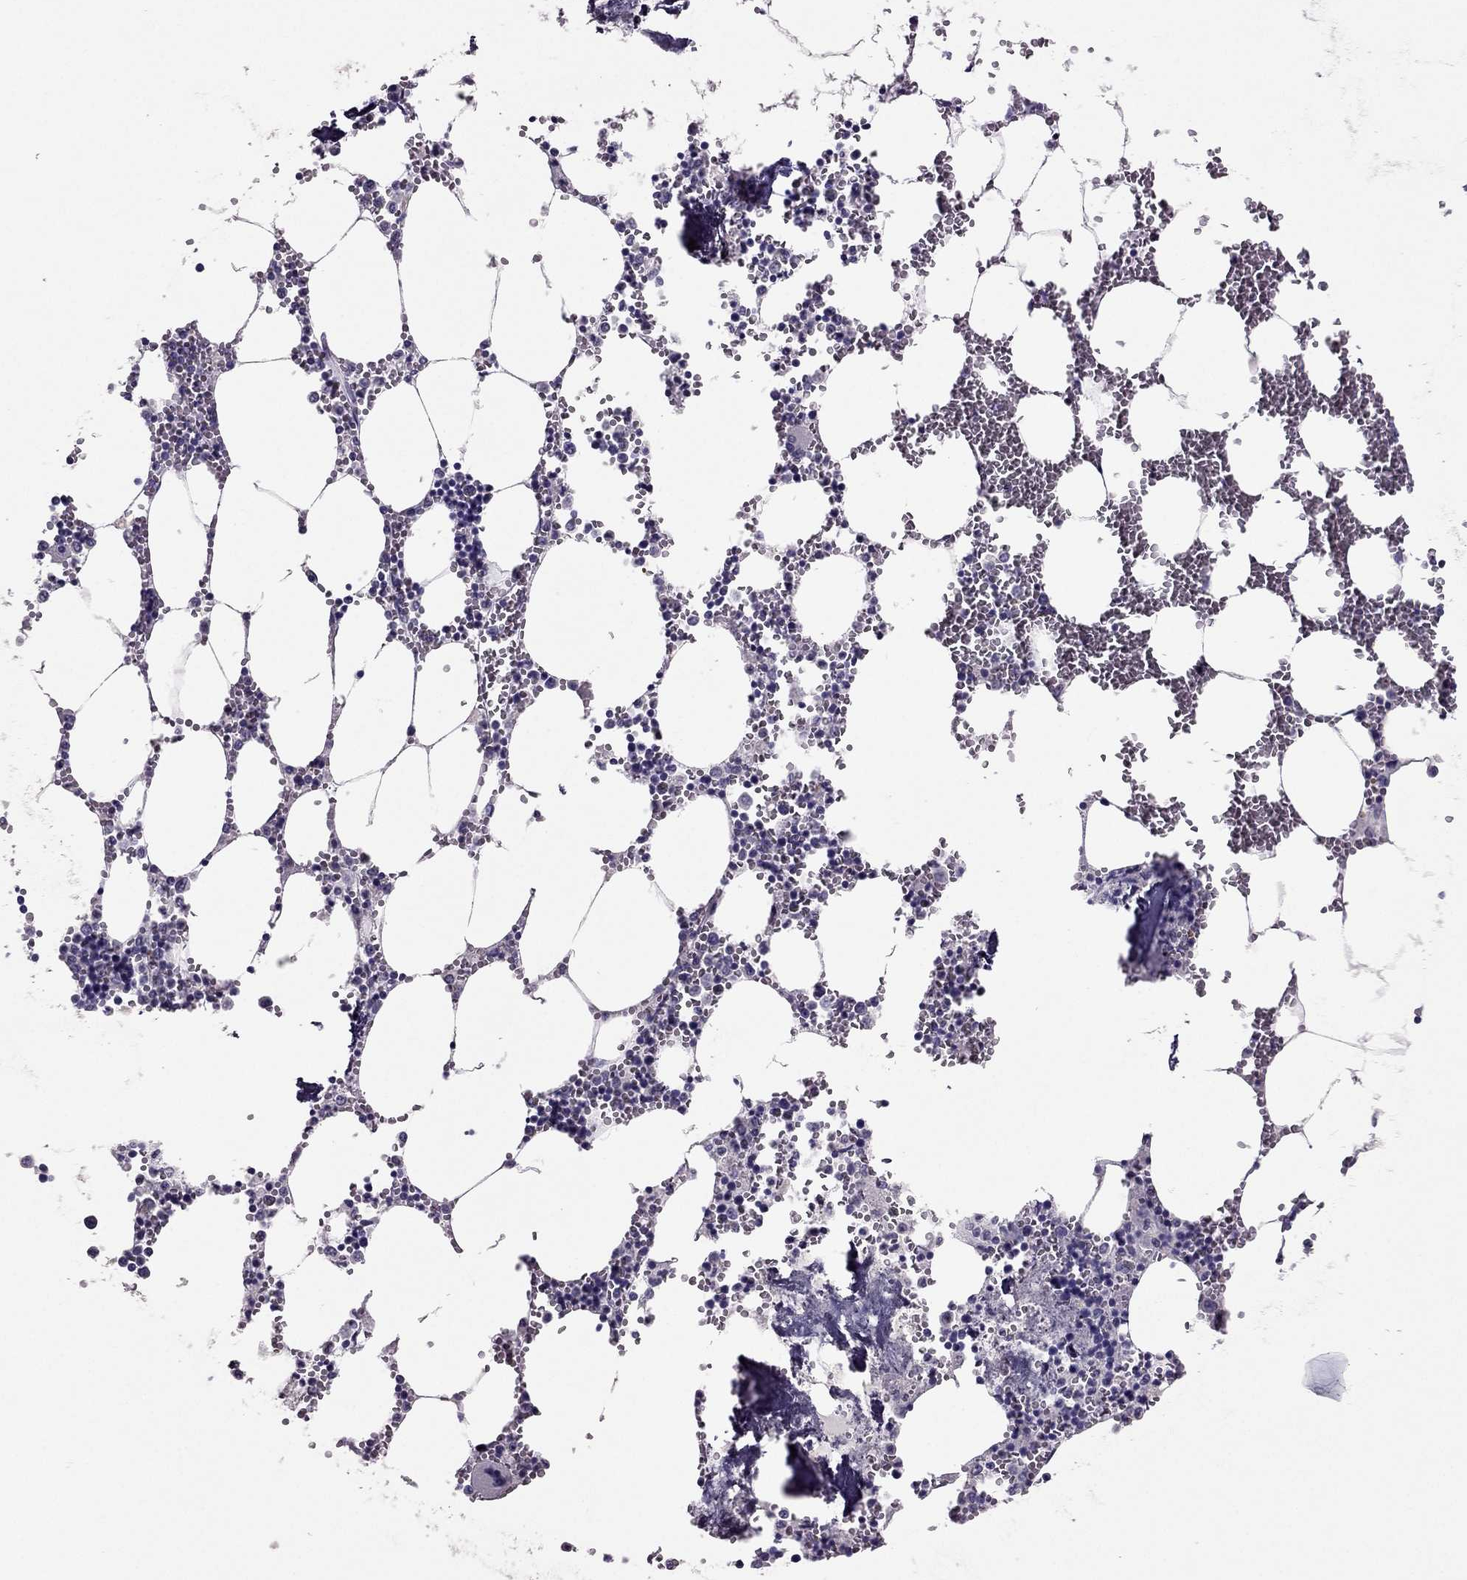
{"staining": {"intensity": "negative", "quantity": "none", "location": "none"}, "tissue": "bone marrow", "cell_type": "Hematopoietic cells", "image_type": "normal", "snomed": [{"axis": "morphology", "description": "Normal tissue, NOS"}, {"axis": "topography", "description": "Bone marrow"}], "caption": "The image displays no staining of hematopoietic cells in normal bone marrow. (DAB (3,3'-diaminobenzidine) immunohistochemistry (IHC) with hematoxylin counter stain).", "gene": "RHO", "patient": {"sex": "male", "age": 54}}